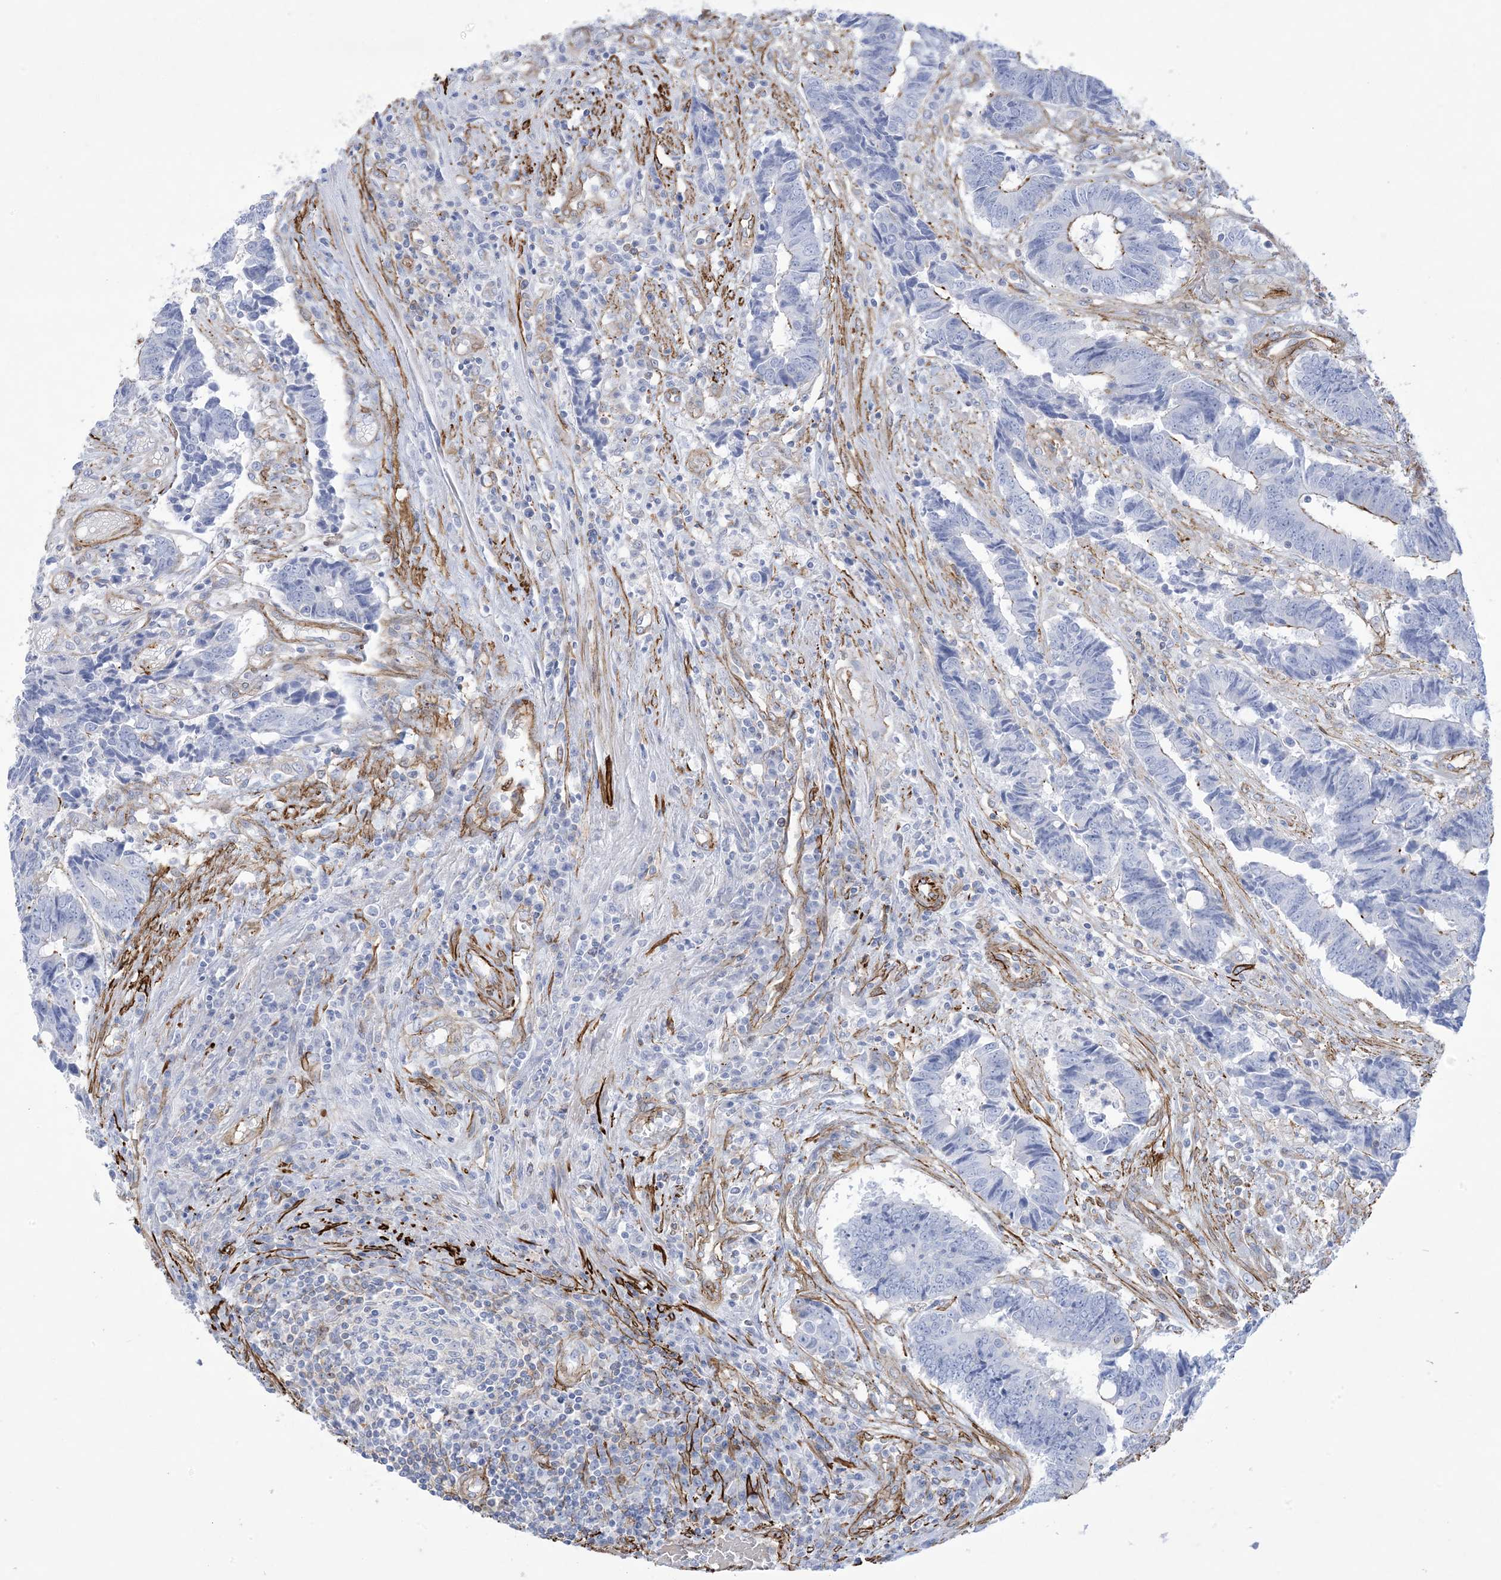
{"staining": {"intensity": "moderate", "quantity": "<25%", "location": "cytoplasmic/membranous"}, "tissue": "colorectal cancer", "cell_type": "Tumor cells", "image_type": "cancer", "snomed": [{"axis": "morphology", "description": "Adenocarcinoma, NOS"}, {"axis": "topography", "description": "Rectum"}], "caption": "This image exhibits immunohistochemistry (IHC) staining of colorectal cancer, with low moderate cytoplasmic/membranous positivity in about <25% of tumor cells.", "gene": "B3GNT7", "patient": {"sex": "male", "age": 84}}